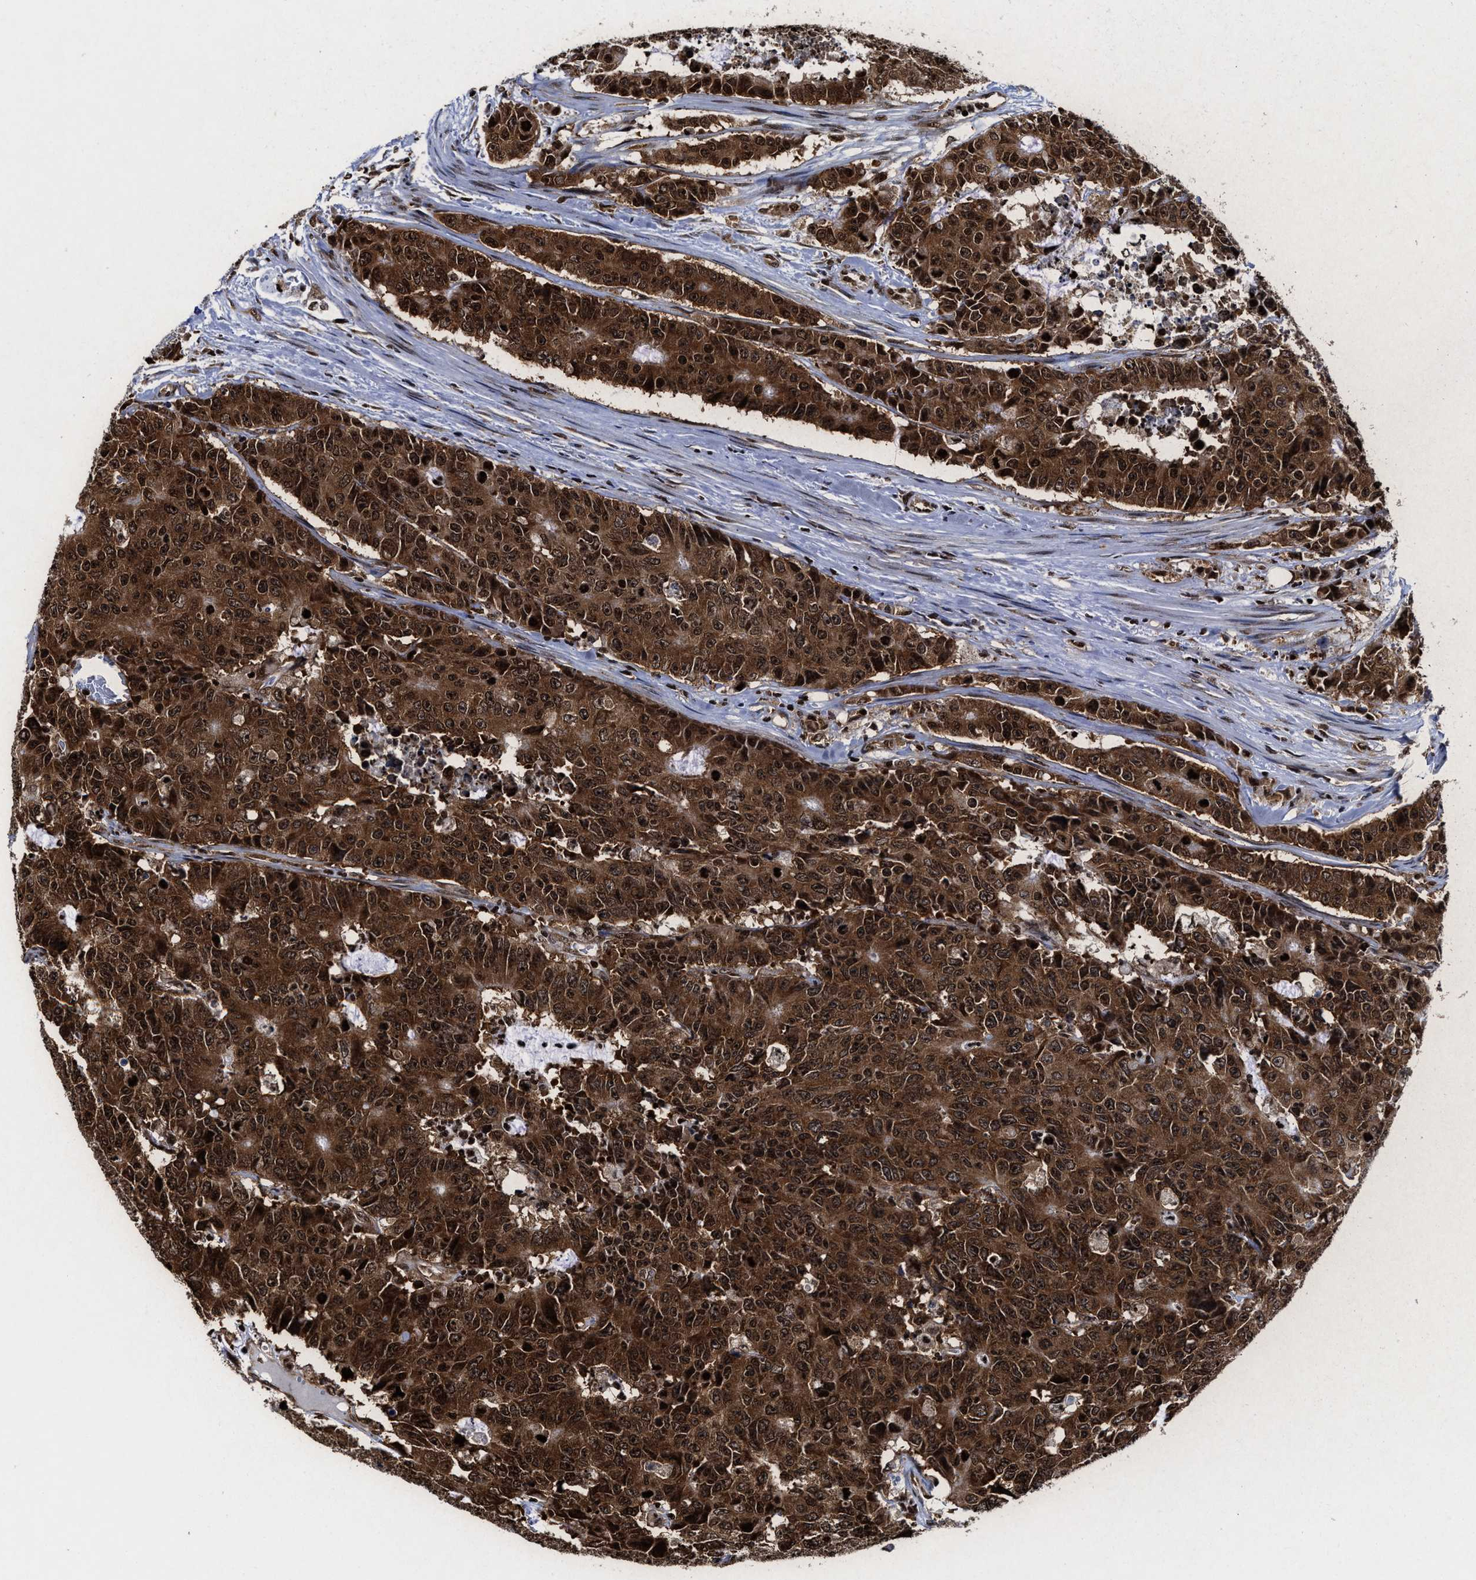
{"staining": {"intensity": "strong", "quantity": ">75%", "location": "cytoplasmic/membranous,nuclear"}, "tissue": "colorectal cancer", "cell_type": "Tumor cells", "image_type": "cancer", "snomed": [{"axis": "morphology", "description": "Adenocarcinoma, NOS"}, {"axis": "topography", "description": "Colon"}], "caption": "Immunohistochemistry (IHC) micrograph of neoplastic tissue: colorectal cancer stained using immunohistochemistry displays high levels of strong protein expression localized specifically in the cytoplasmic/membranous and nuclear of tumor cells, appearing as a cytoplasmic/membranous and nuclear brown color.", "gene": "ALYREF", "patient": {"sex": "female", "age": 86}}